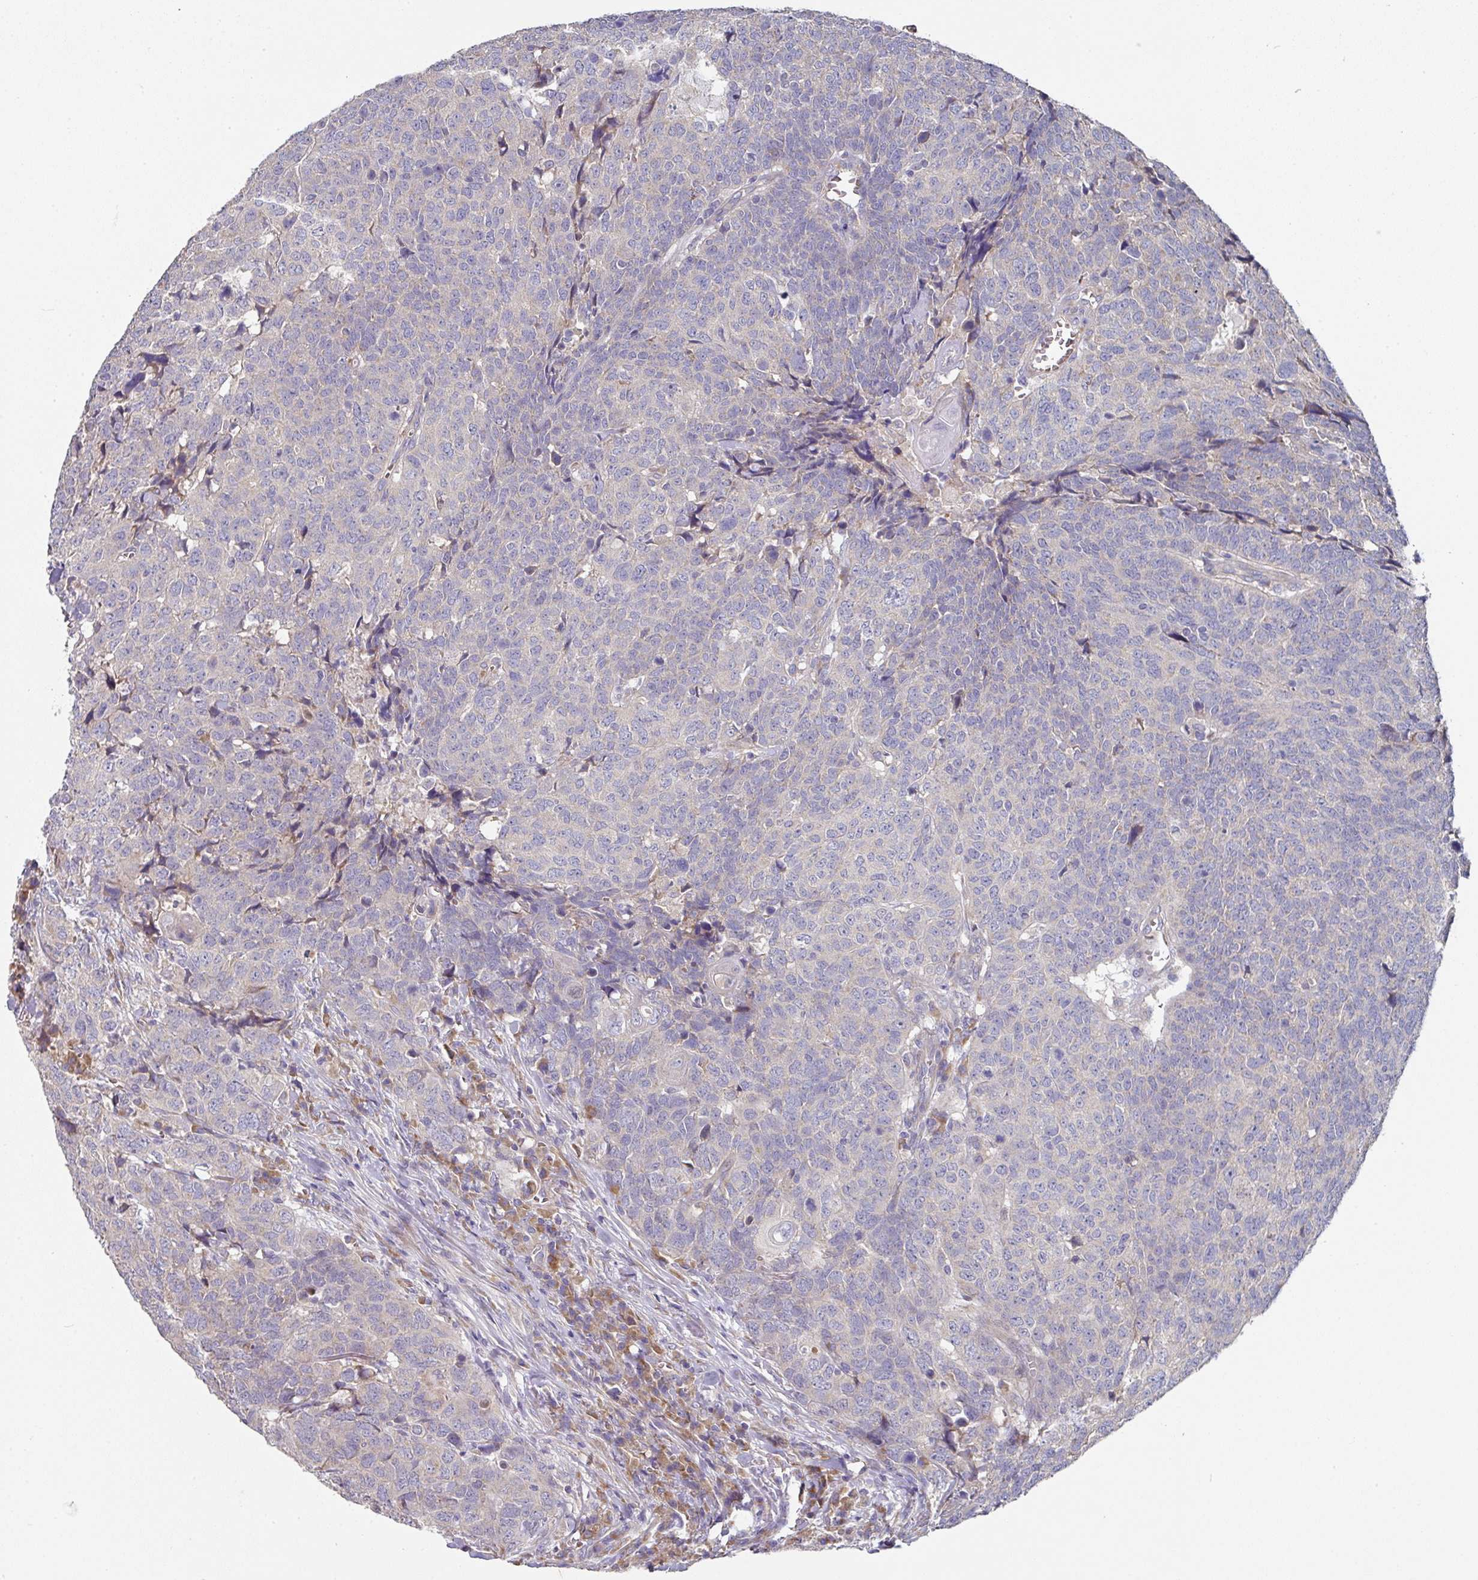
{"staining": {"intensity": "negative", "quantity": "none", "location": "none"}, "tissue": "head and neck cancer", "cell_type": "Tumor cells", "image_type": "cancer", "snomed": [{"axis": "morphology", "description": "Squamous cell carcinoma, NOS"}, {"axis": "topography", "description": "Head-Neck"}], "caption": "Immunohistochemistry (IHC) of head and neck squamous cell carcinoma reveals no expression in tumor cells.", "gene": "PYROXD2", "patient": {"sex": "male", "age": 66}}